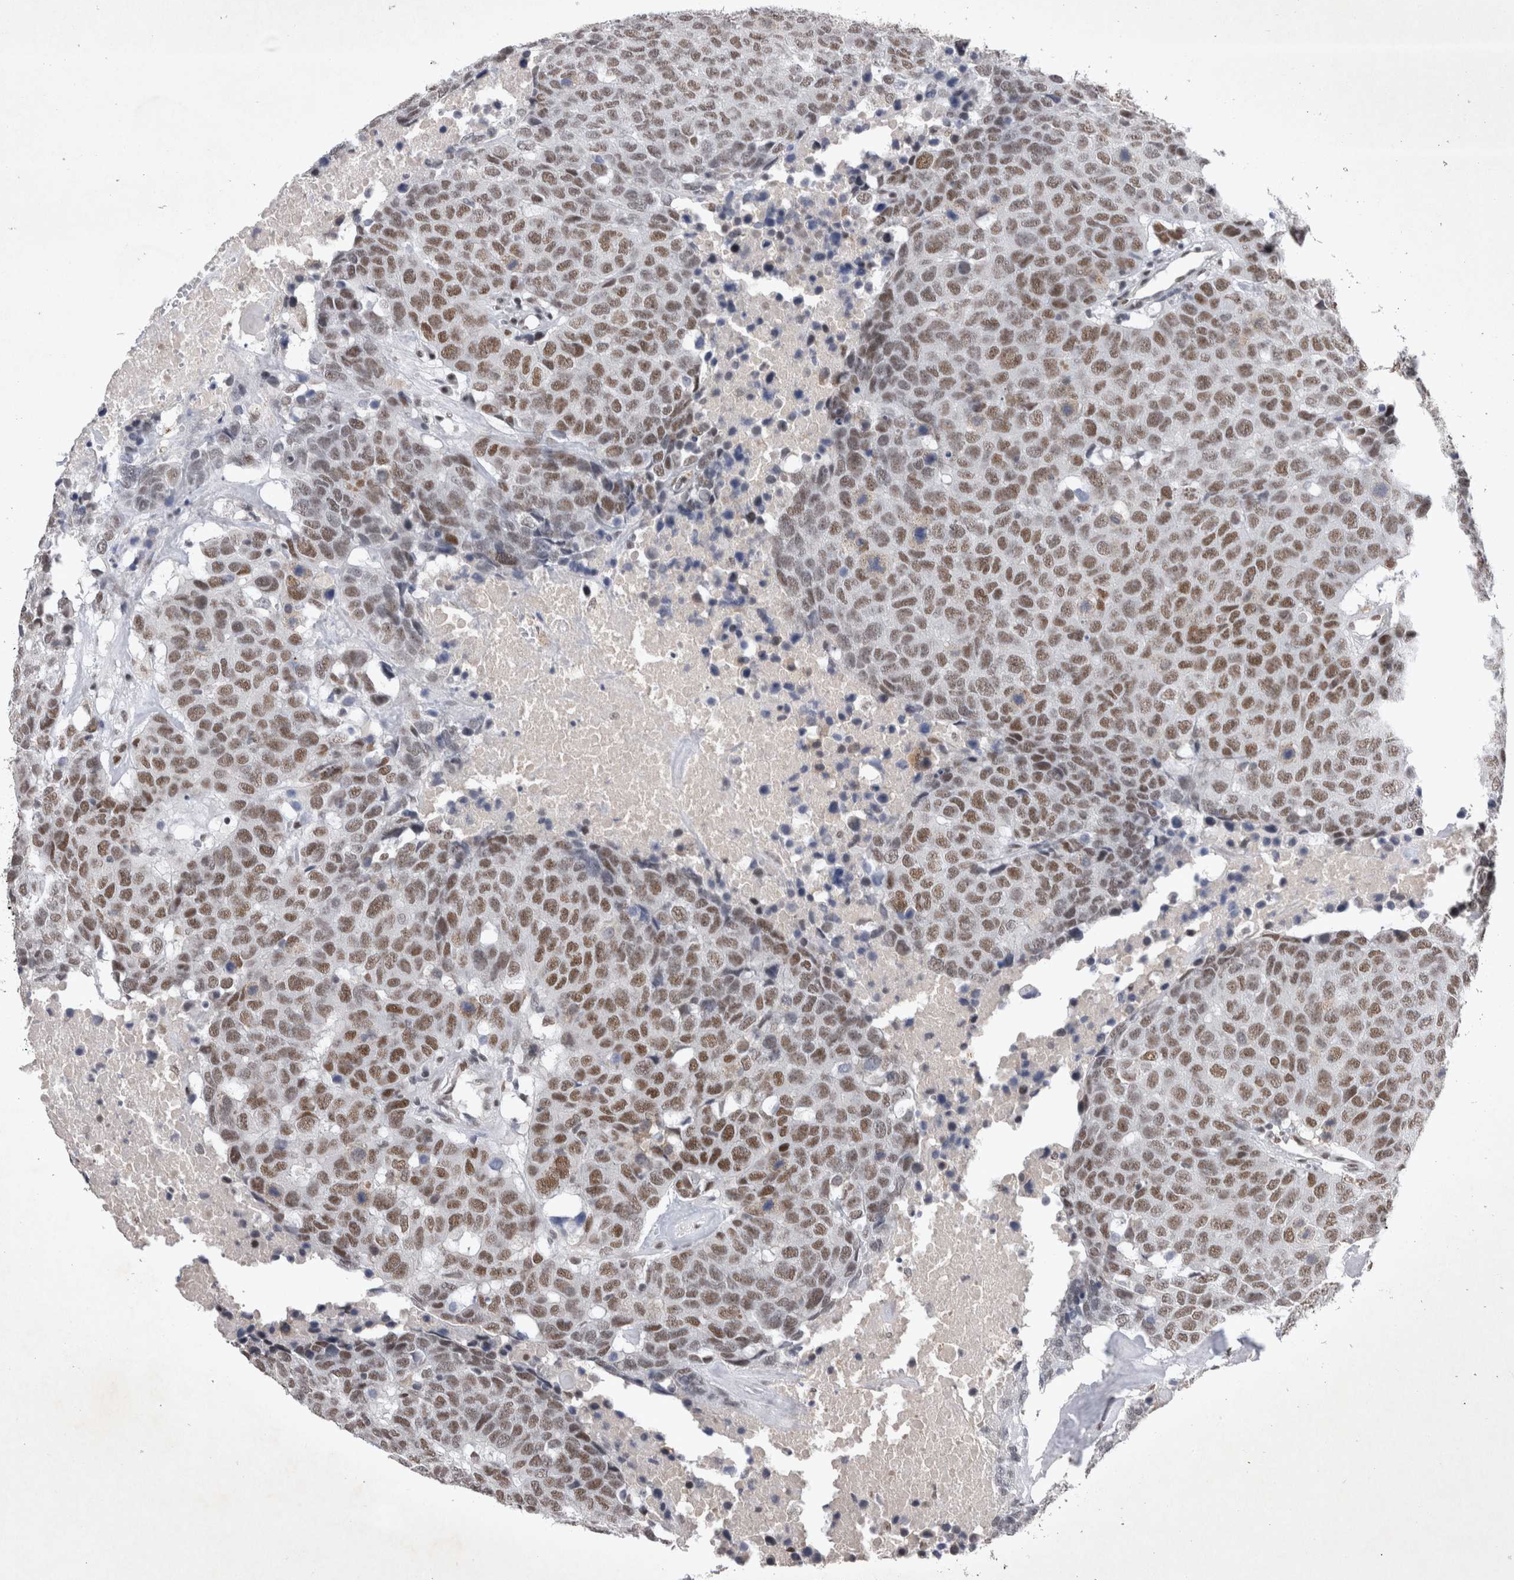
{"staining": {"intensity": "moderate", "quantity": ">75%", "location": "nuclear"}, "tissue": "head and neck cancer", "cell_type": "Tumor cells", "image_type": "cancer", "snomed": [{"axis": "morphology", "description": "Squamous cell carcinoma, NOS"}, {"axis": "topography", "description": "Head-Neck"}], "caption": "A brown stain shows moderate nuclear staining of a protein in human head and neck squamous cell carcinoma tumor cells.", "gene": "RBM6", "patient": {"sex": "male", "age": 66}}